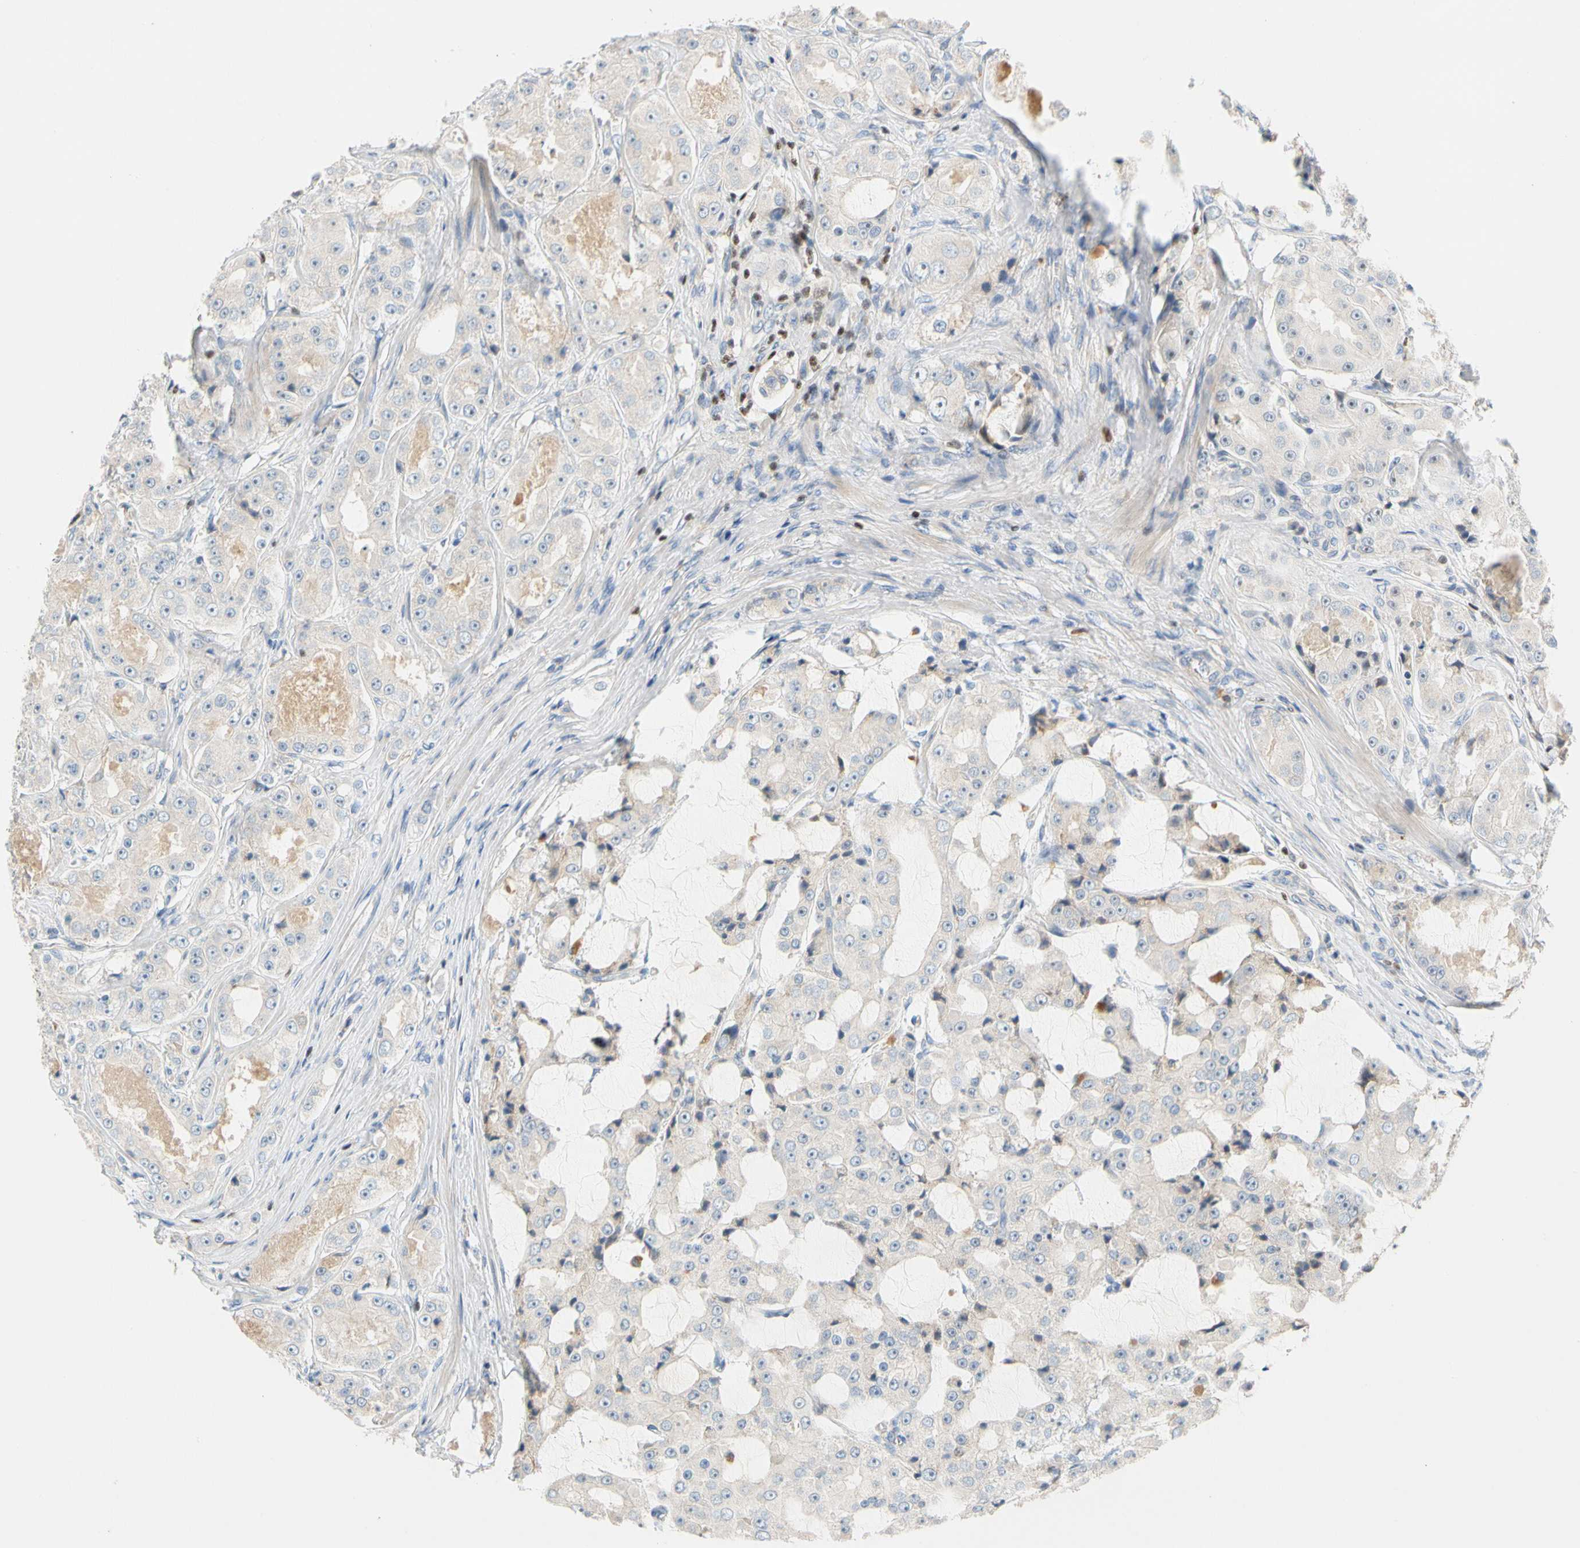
{"staining": {"intensity": "negative", "quantity": "none", "location": "none"}, "tissue": "prostate cancer", "cell_type": "Tumor cells", "image_type": "cancer", "snomed": [{"axis": "morphology", "description": "Adenocarcinoma, High grade"}, {"axis": "topography", "description": "Prostate"}], "caption": "High magnification brightfield microscopy of high-grade adenocarcinoma (prostate) stained with DAB (3,3'-diaminobenzidine) (brown) and counterstained with hematoxylin (blue): tumor cells show no significant expression.", "gene": "SP140", "patient": {"sex": "male", "age": 73}}